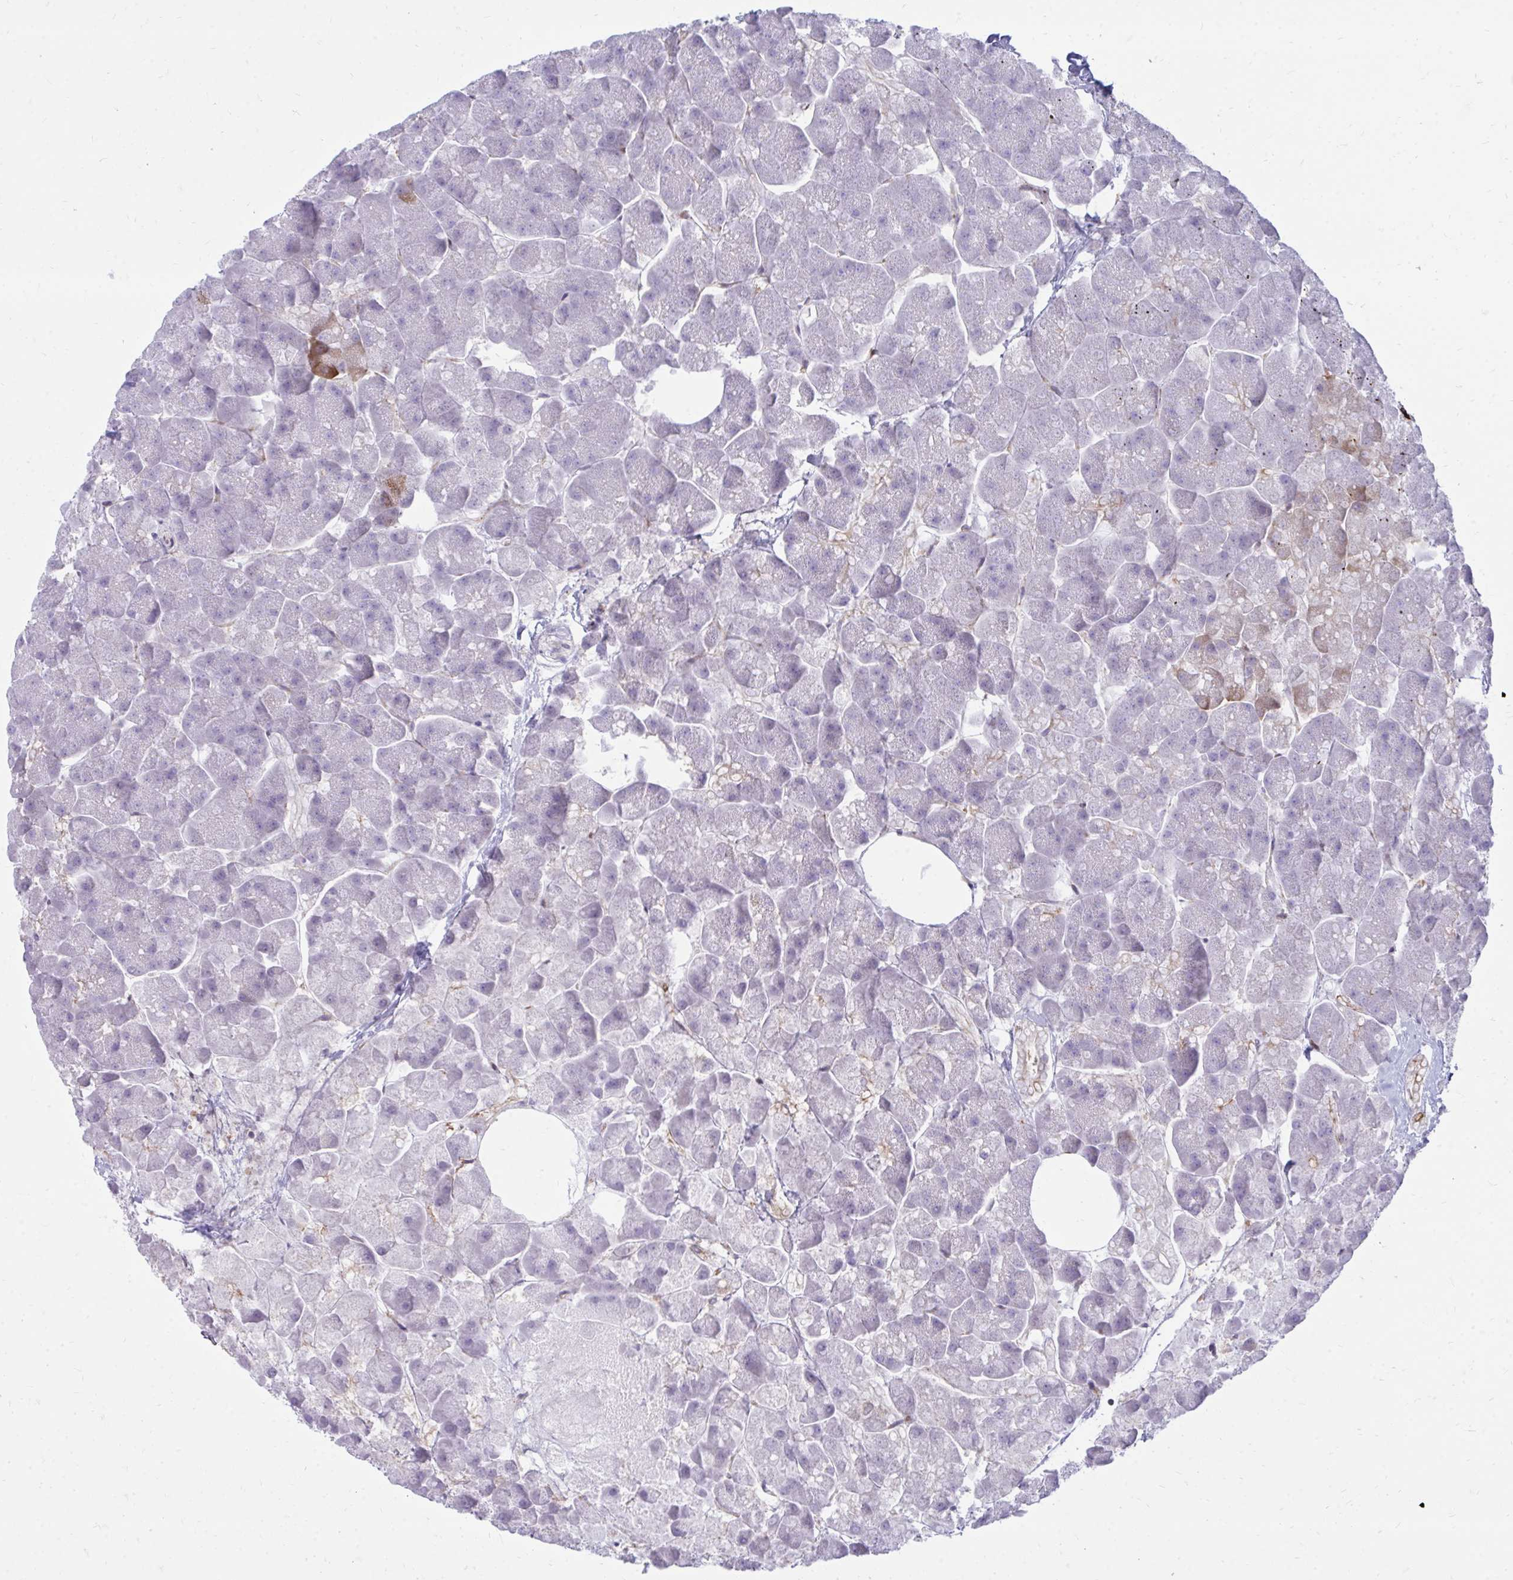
{"staining": {"intensity": "negative", "quantity": "none", "location": "none"}, "tissue": "pancreas", "cell_type": "Exocrine glandular cells", "image_type": "normal", "snomed": [{"axis": "morphology", "description": "Normal tissue, NOS"}, {"axis": "topography", "description": "Pancreas"}, {"axis": "topography", "description": "Peripheral nerve tissue"}], "caption": "IHC photomicrograph of unremarkable pancreas: pancreas stained with DAB reveals no significant protein positivity in exocrine glandular cells.", "gene": "ASAP1", "patient": {"sex": "male", "age": 54}}